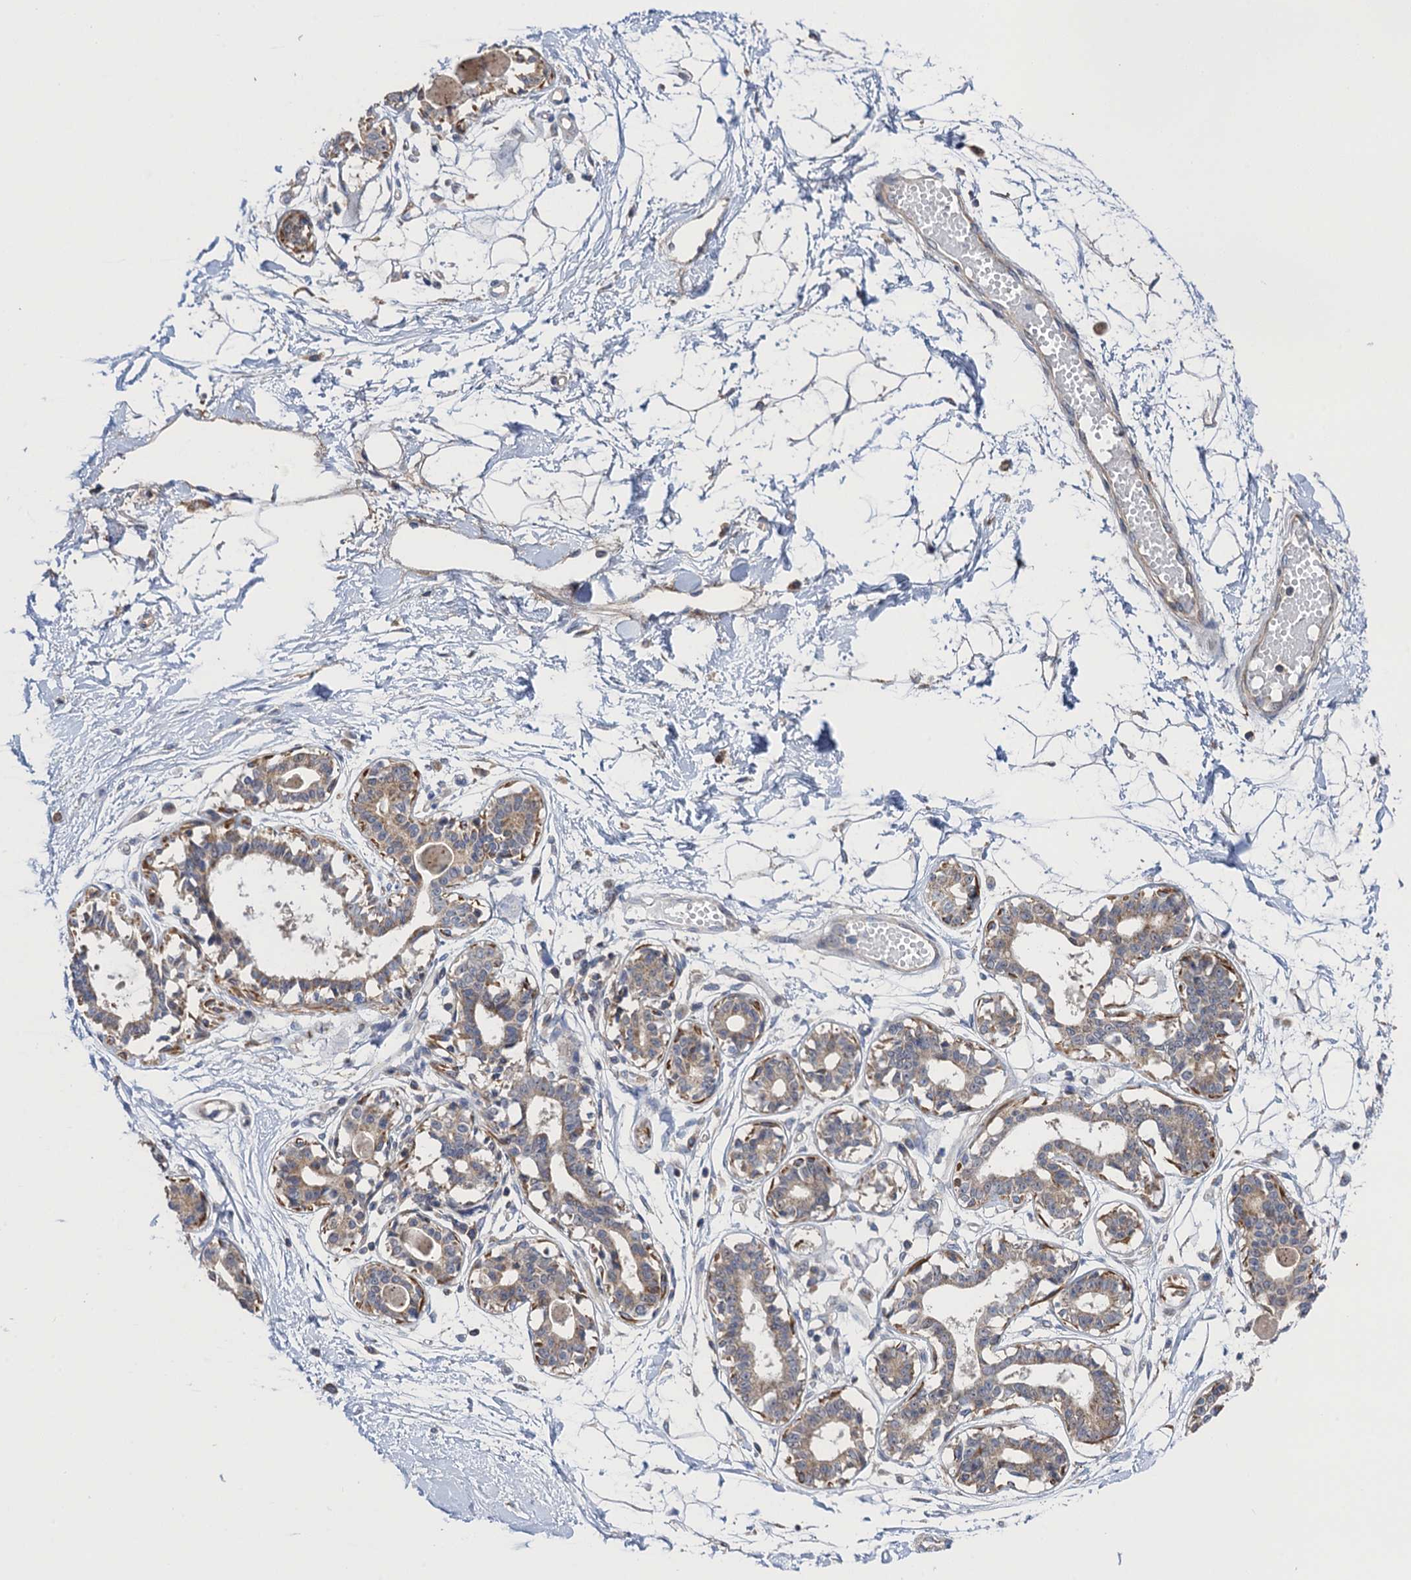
{"staining": {"intensity": "negative", "quantity": "none", "location": "none"}, "tissue": "breast", "cell_type": "Adipocytes", "image_type": "normal", "snomed": [{"axis": "morphology", "description": "Normal tissue, NOS"}, {"axis": "topography", "description": "Breast"}], "caption": "This micrograph is of normal breast stained with immunohistochemistry to label a protein in brown with the nuclei are counter-stained blue. There is no staining in adipocytes.", "gene": "WDR88", "patient": {"sex": "female", "age": 45}}